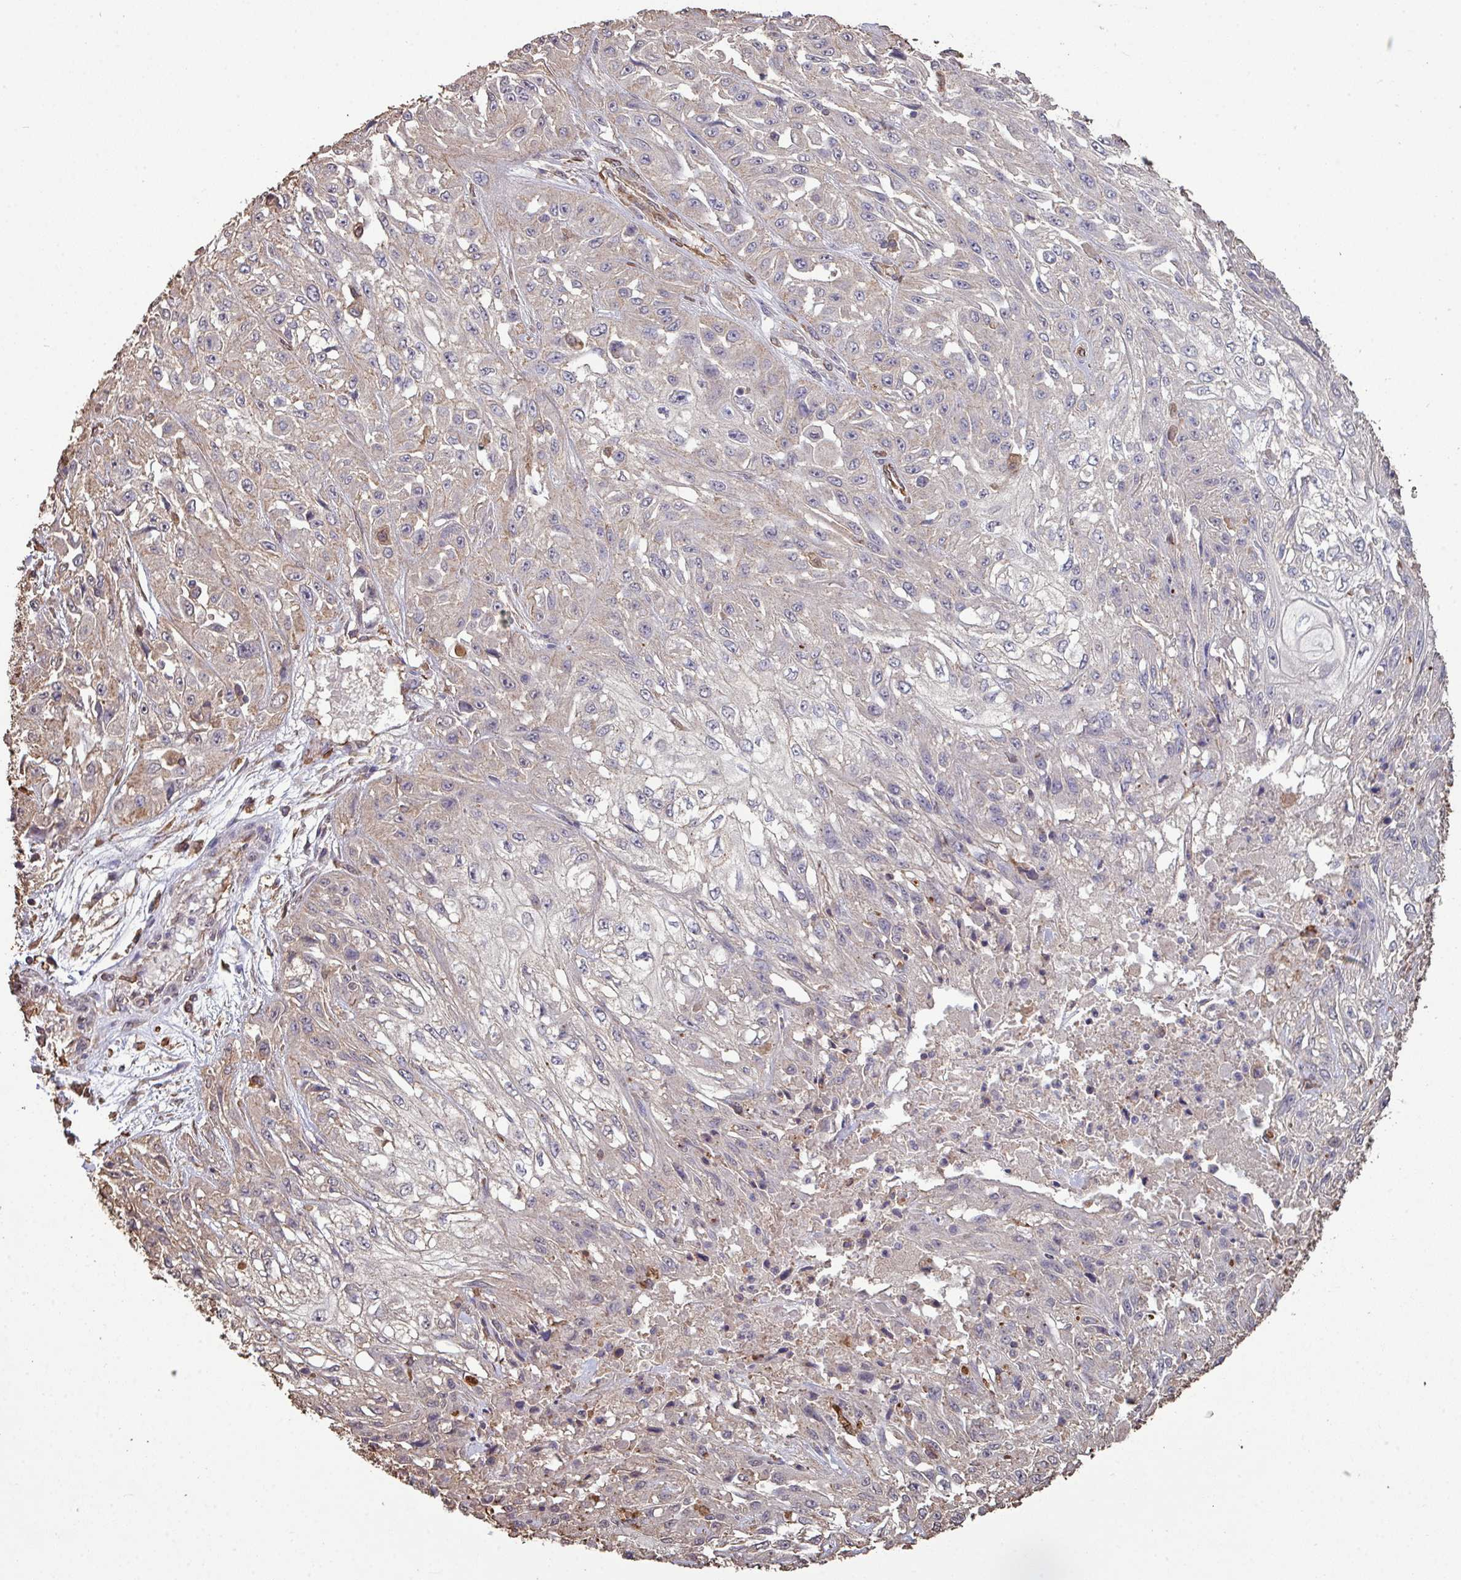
{"staining": {"intensity": "weak", "quantity": "<25%", "location": "cytoplasmic/membranous"}, "tissue": "skin cancer", "cell_type": "Tumor cells", "image_type": "cancer", "snomed": [{"axis": "morphology", "description": "Squamous cell carcinoma, NOS"}, {"axis": "morphology", "description": "Squamous cell carcinoma, metastatic, NOS"}, {"axis": "topography", "description": "Skin"}, {"axis": "topography", "description": "Lymph node"}], "caption": "High power microscopy histopathology image of an IHC micrograph of skin cancer (squamous cell carcinoma), revealing no significant expression in tumor cells. The staining was performed using DAB to visualize the protein expression in brown, while the nuclei were stained in blue with hematoxylin (Magnification: 20x).", "gene": "CAMK2B", "patient": {"sex": "male", "age": 75}}